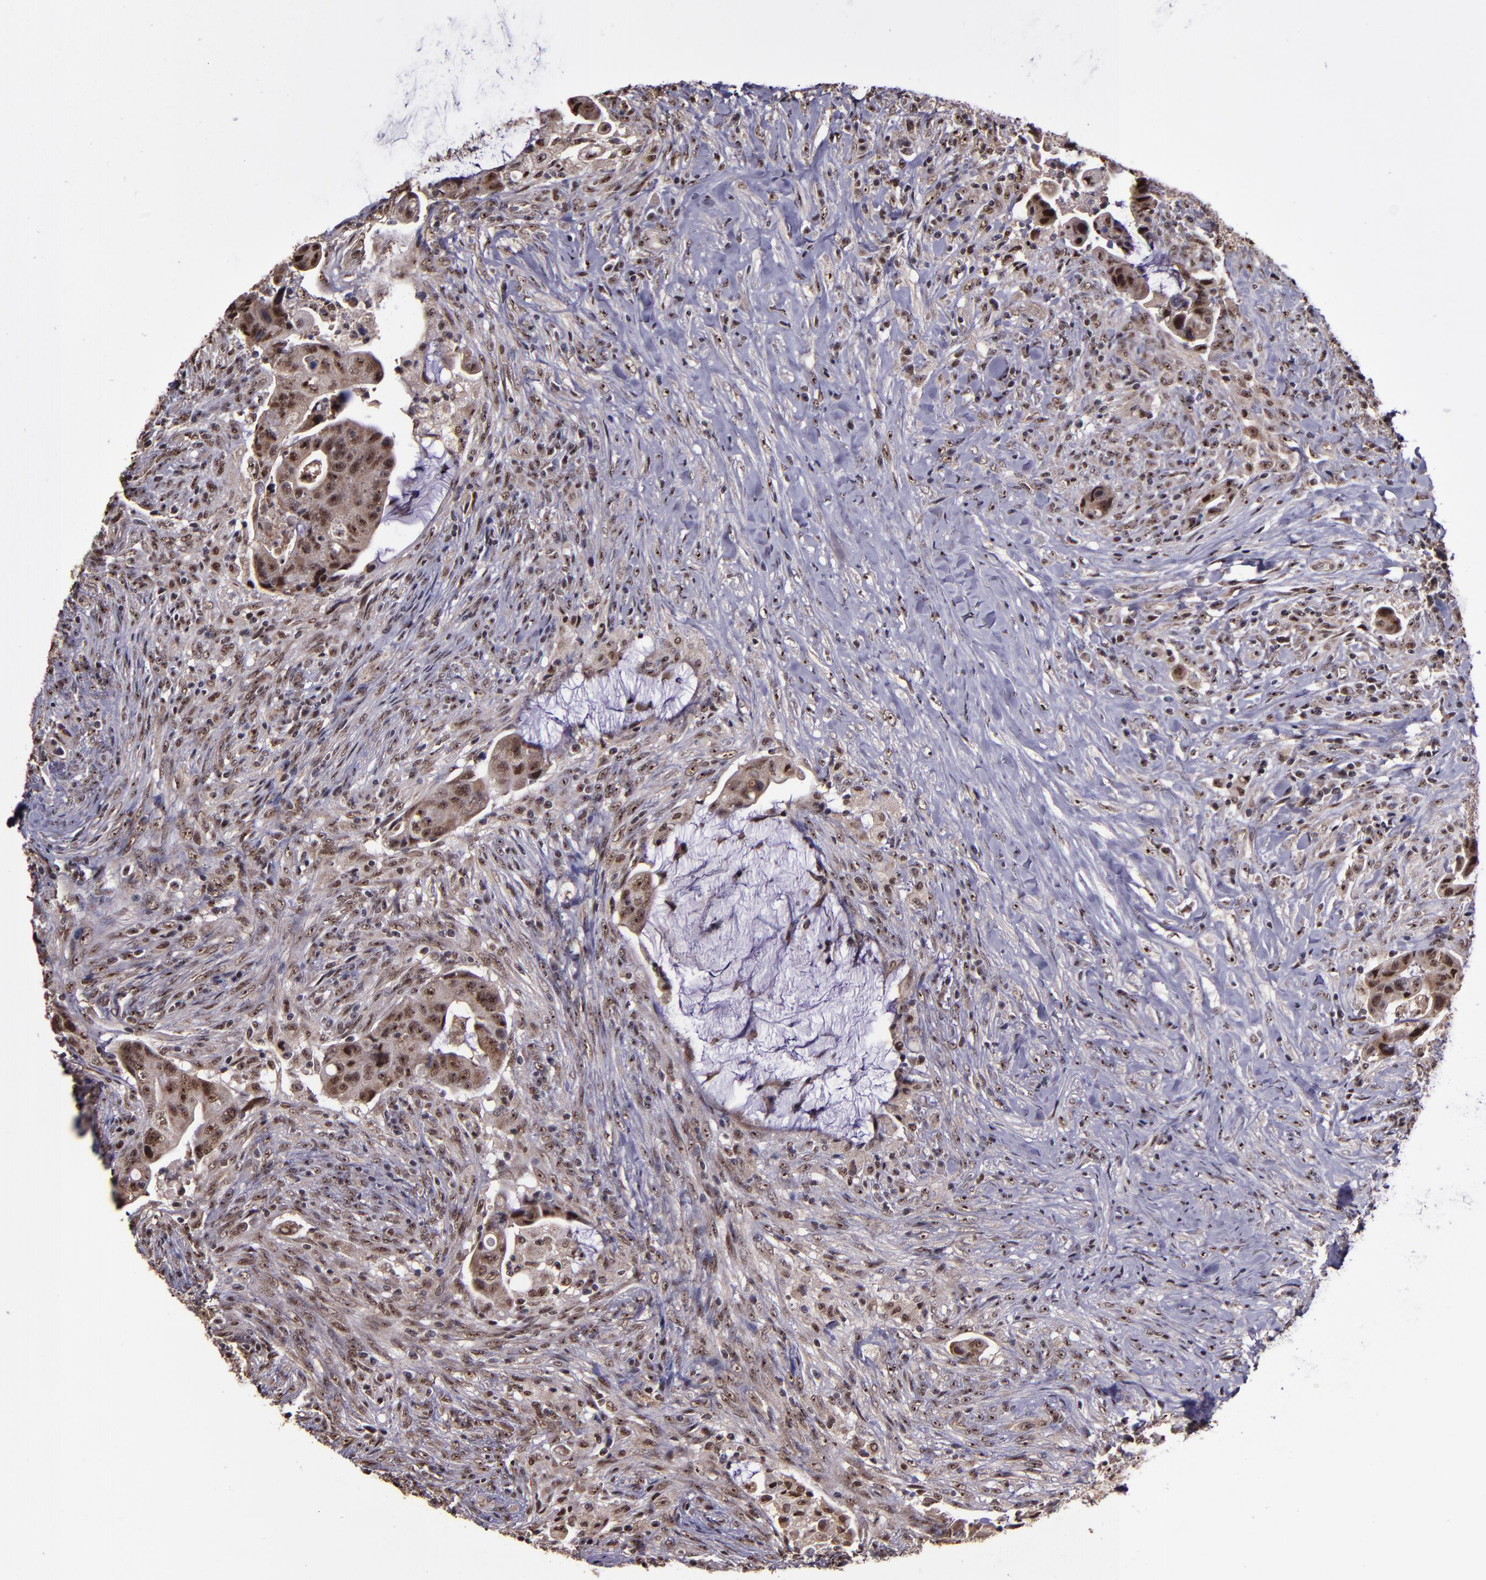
{"staining": {"intensity": "moderate", "quantity": ">75%", "location": "cytoplasmic/membranous,nuclear"}, "tissue": "colorectal cancer", "cell_type": "Tumor cells", "image_type": "cancer", "snomed": [{"axis": "morphology", "description": "Adenocarcinoma, NOS"}, {"axis": "topography", "description": "Rectum"}], "caption": "Brown immunohistochemical staining in colorectal adenocarcinoma displays moderate cytoplasmic/membranous and nuclear staining in approximately >75% of tumor cells.", "gene": "CECR2", "patient": {"sex": "female", "age": 71}}